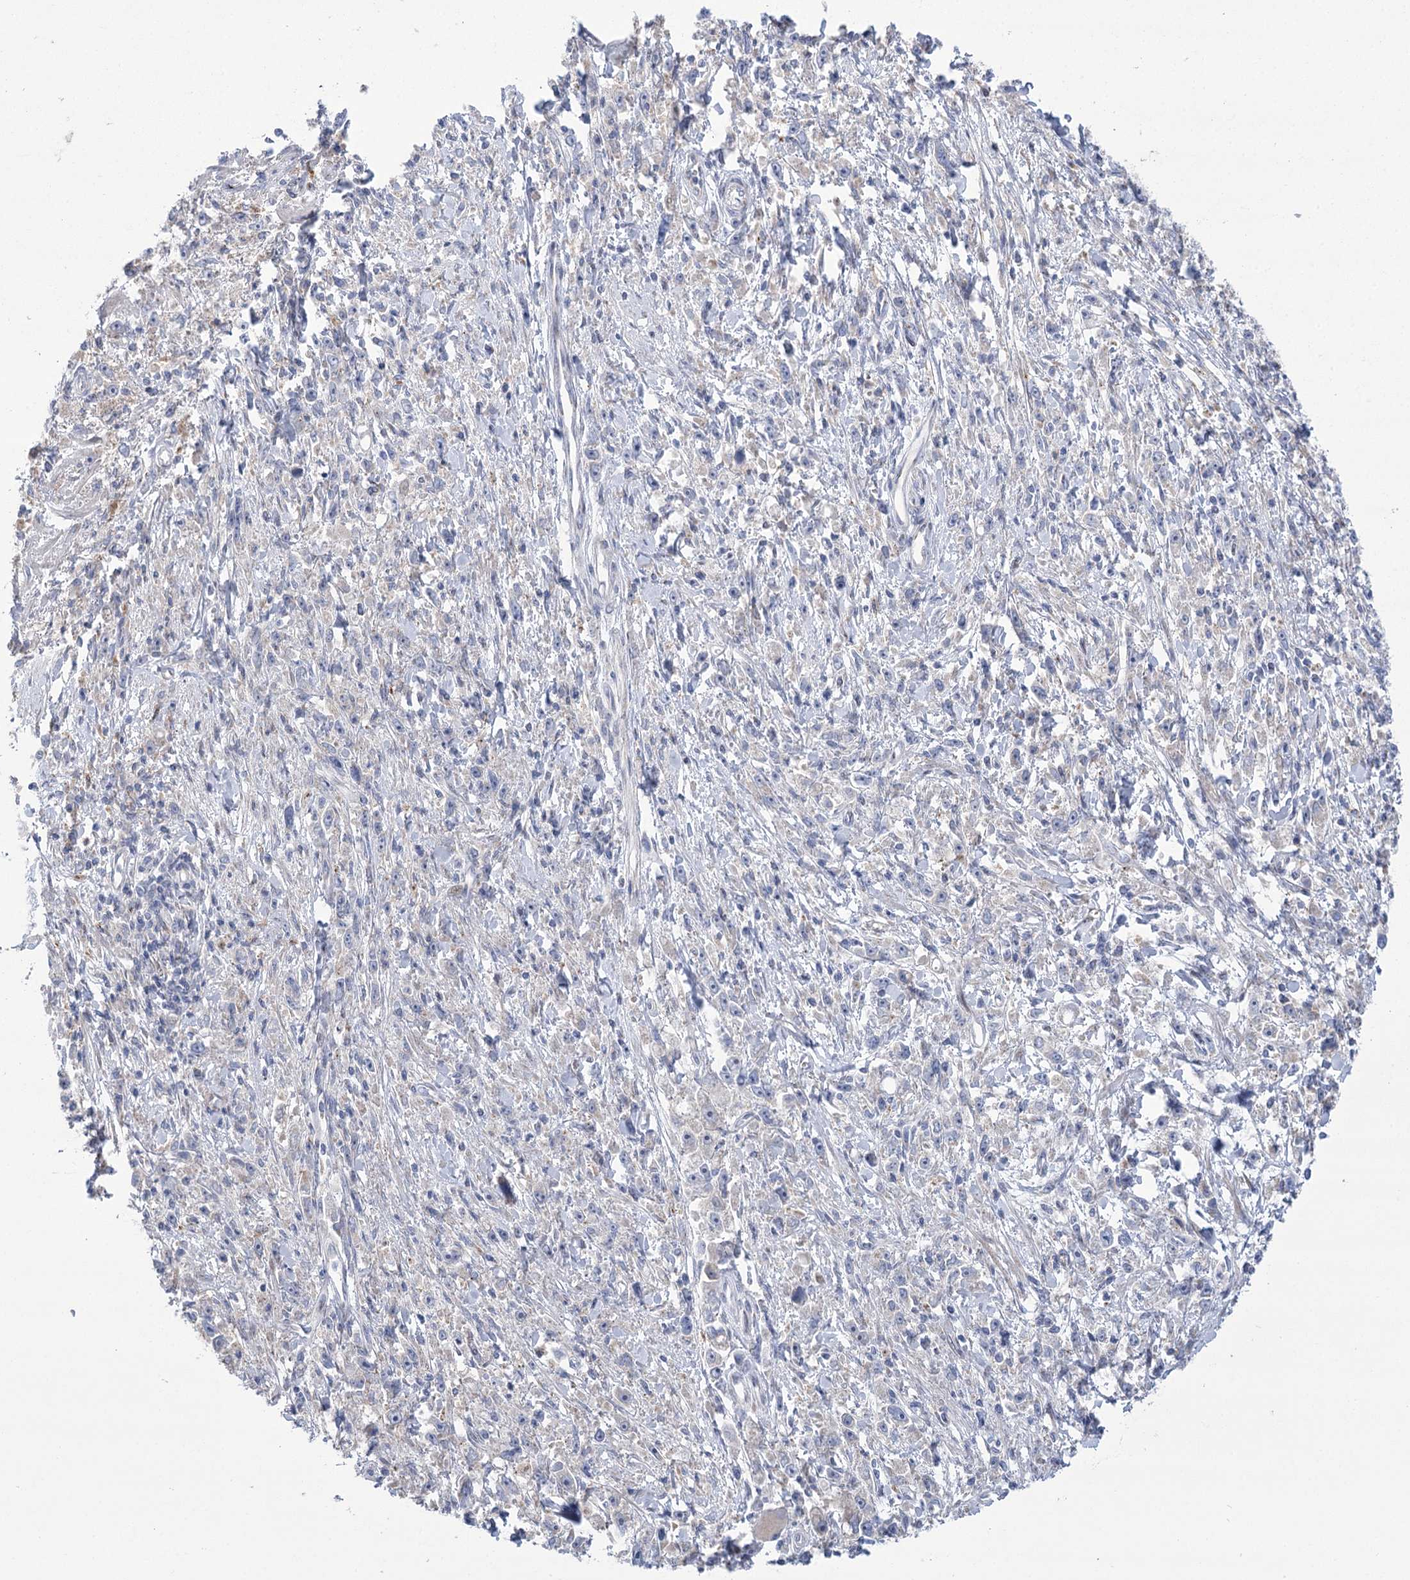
{"staining": {"intensity": "negative", "quantity": "none", "location": "none"}, "tissue": "stomach cancer", "cell_type": "Tumor cells", "image_type": "cancer", "snomed": [{"axis": "morphology", "description": "Adenocarcinoma, NOS"}, {"axis": "topography", "description": "Stomach"}], "caption": "This micrograph is of stomach cancer (adenocarcinoma) stained with IHC to label a protein in brown with the nuclei are counter-stained blue. There is no expression in tumor cells. Nuclei are stained in blue.", "gene": "NME7", "patient": {"sex": "female", "age": 59}}